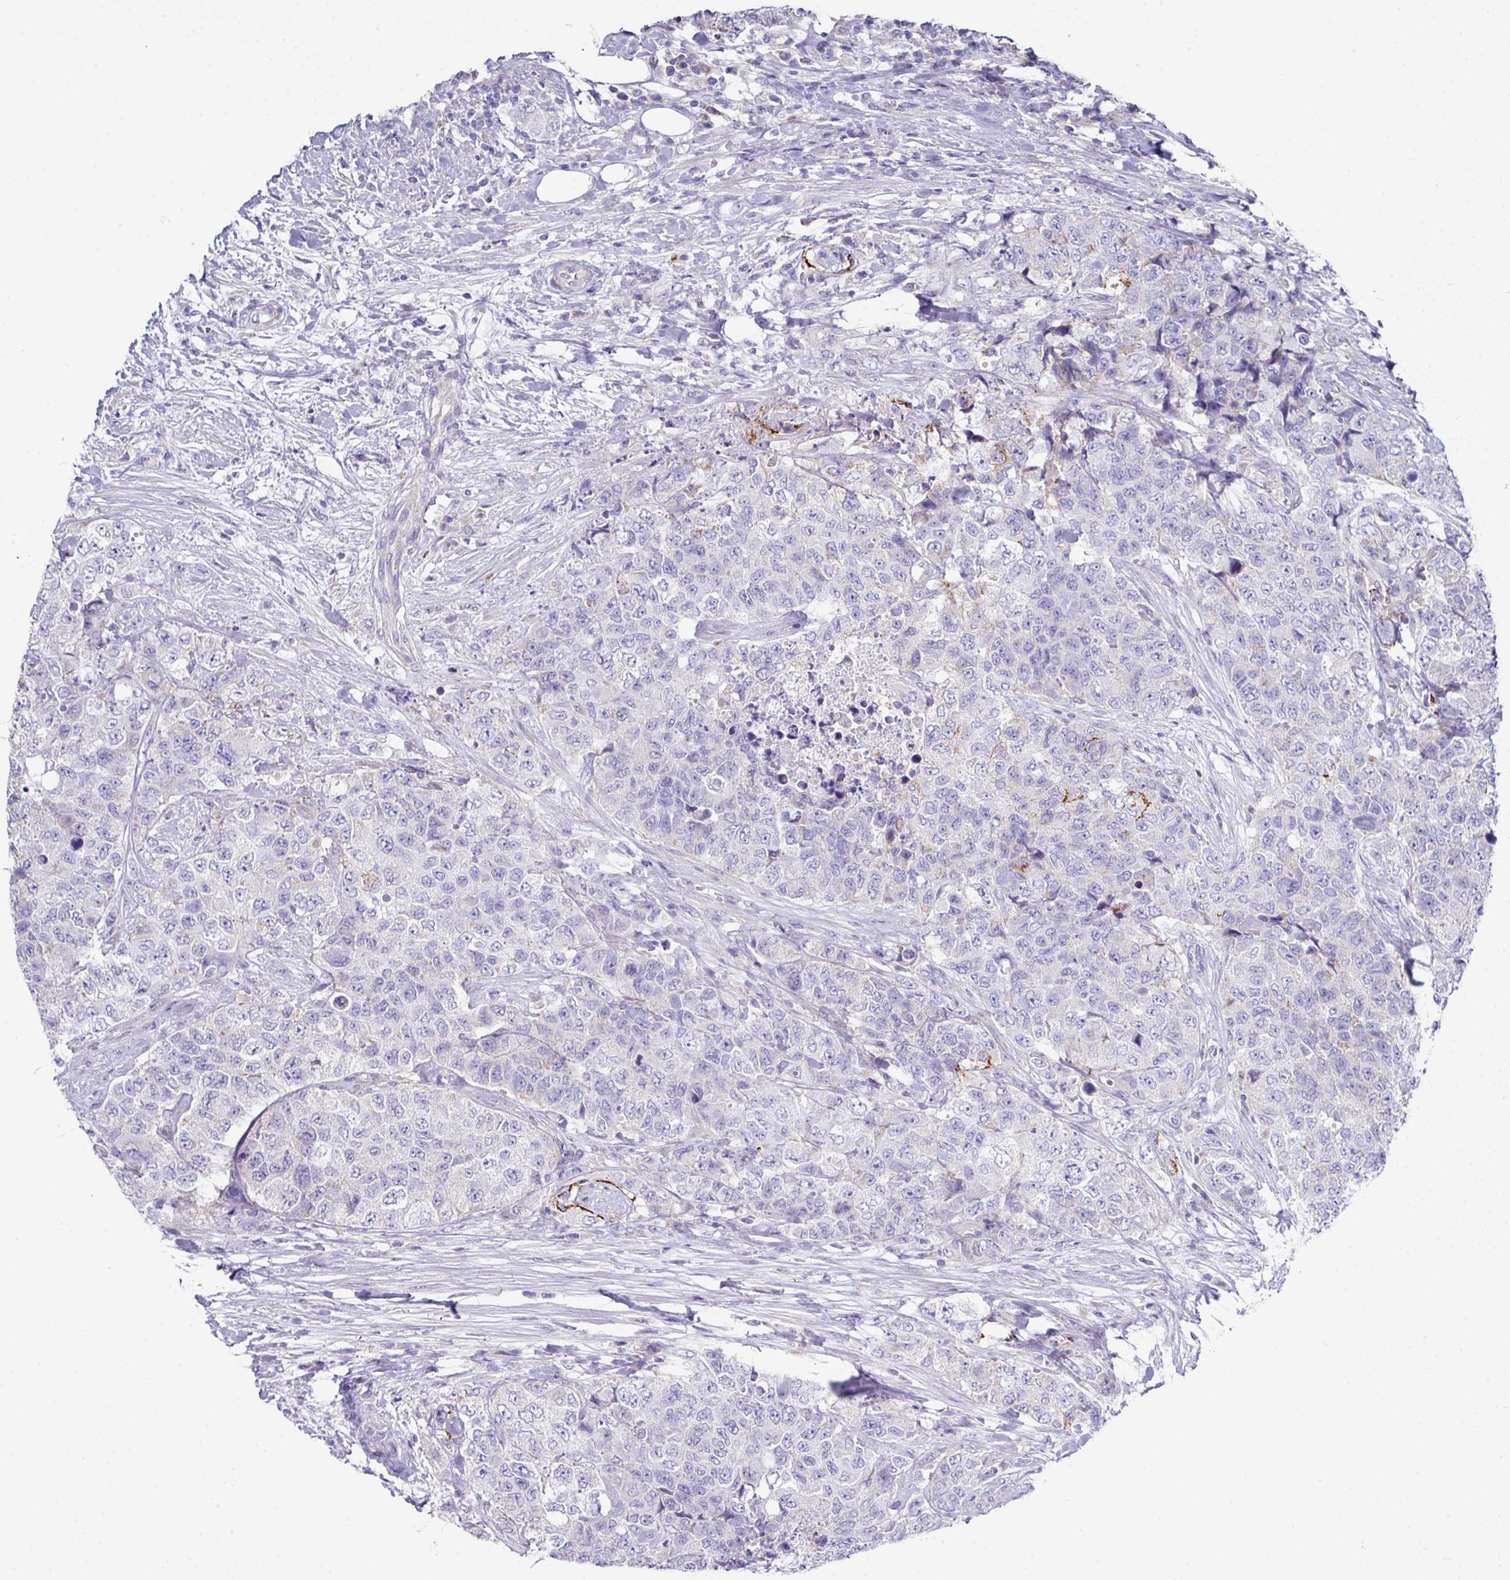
{"staining": {"intensity": "negative", "quantity": "none", "location": "none"}, "tissue": "urothelial cancer", "cell_type": "Tumor cells", "image_type": "cancer", "snomed": [{"axis": "morphology", "description": "Urothelial carcinoma, High grade"}, {"axis": "topography", "description": "Urinary bladder"}], "caption": "This is an immunohistochemistry (IHC) photomicrograph of human urothelial carcinoma (high-grade). There is no expression in tumor cells.", "gene": "CLDN1", "patient": {"sex": "female", "age": 78}}